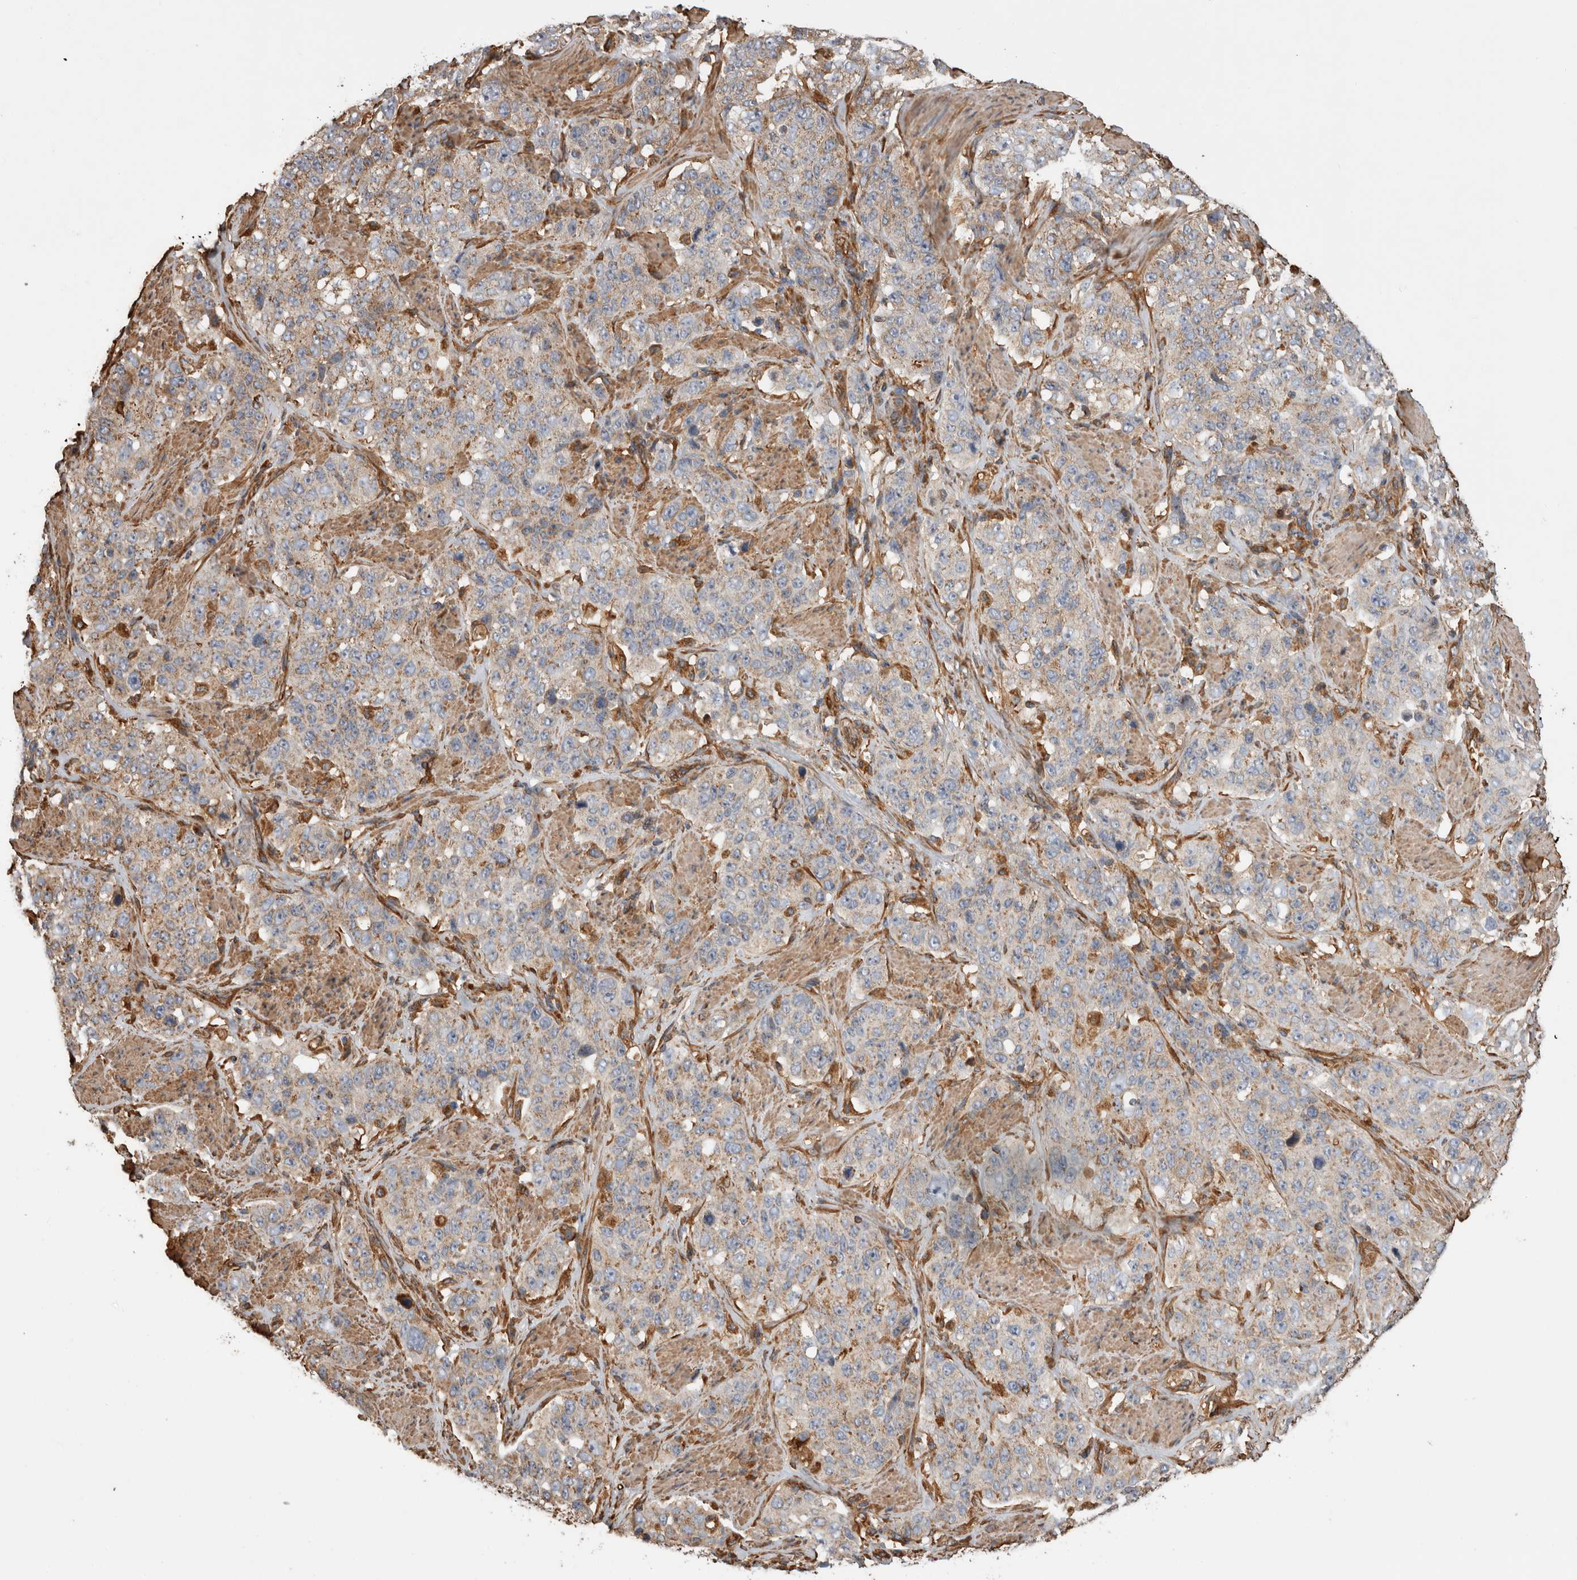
{"staining": {"intensity": "weak", "quantity": "<25%", "location": "cytoplasmic/membranous"}, "tissue": "stomach cancer", "cell_type": "Tumor cells", "image_type": "cancer", "snomed": [{"axis": "morphology", "description": "Adenocarcinoma, NOS"}, {"axis": "topography", "description": "Stomach"}], "caption": "The micrograph exhibits no significant staining in tumor cells of stomach cancer (adenocarcinoma).", "gene": "ZNF397", "patient": {"sex": "male", "age": 48}}